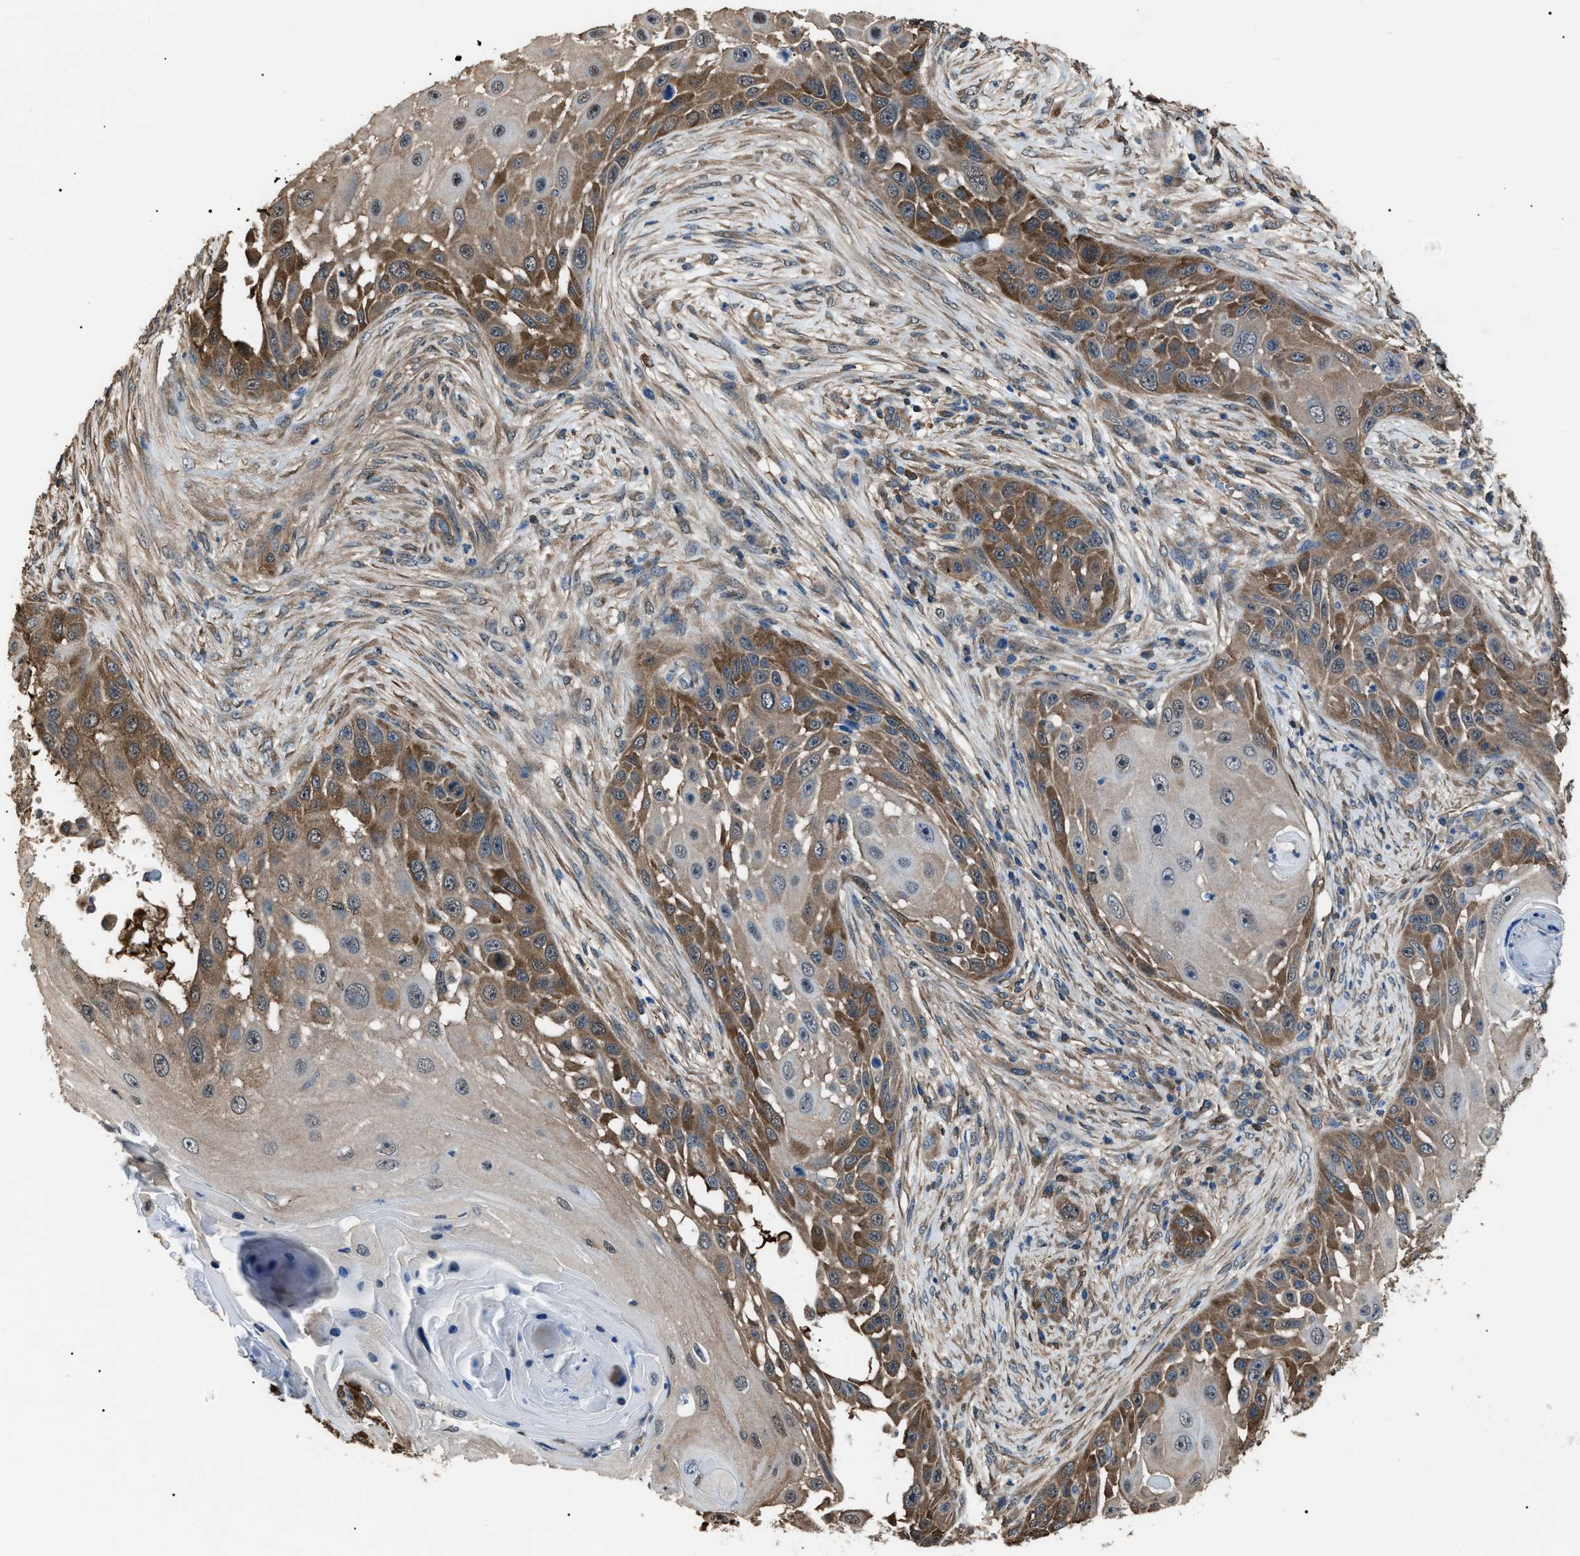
{"staining": {"intensity": "moderate", "quantity": ">75%", "location": "cytoplasmic/membranous"}, "tissue": "skin cancer", "cell_type": "Tumor cells", "image_type": "cancer", "snomed": [{"axis": "morphology", "description": "Squamous cell carcinoma, NOS"}, {"axis": "topography", "description": "Skin"}], "caption": "An image of skin cancer stained for a protein shows moderate cytoplasmic/membranous brown staining in tumor cells.", "gene": "PDCD5", "patient": {"sex": "female", "age": 44}}